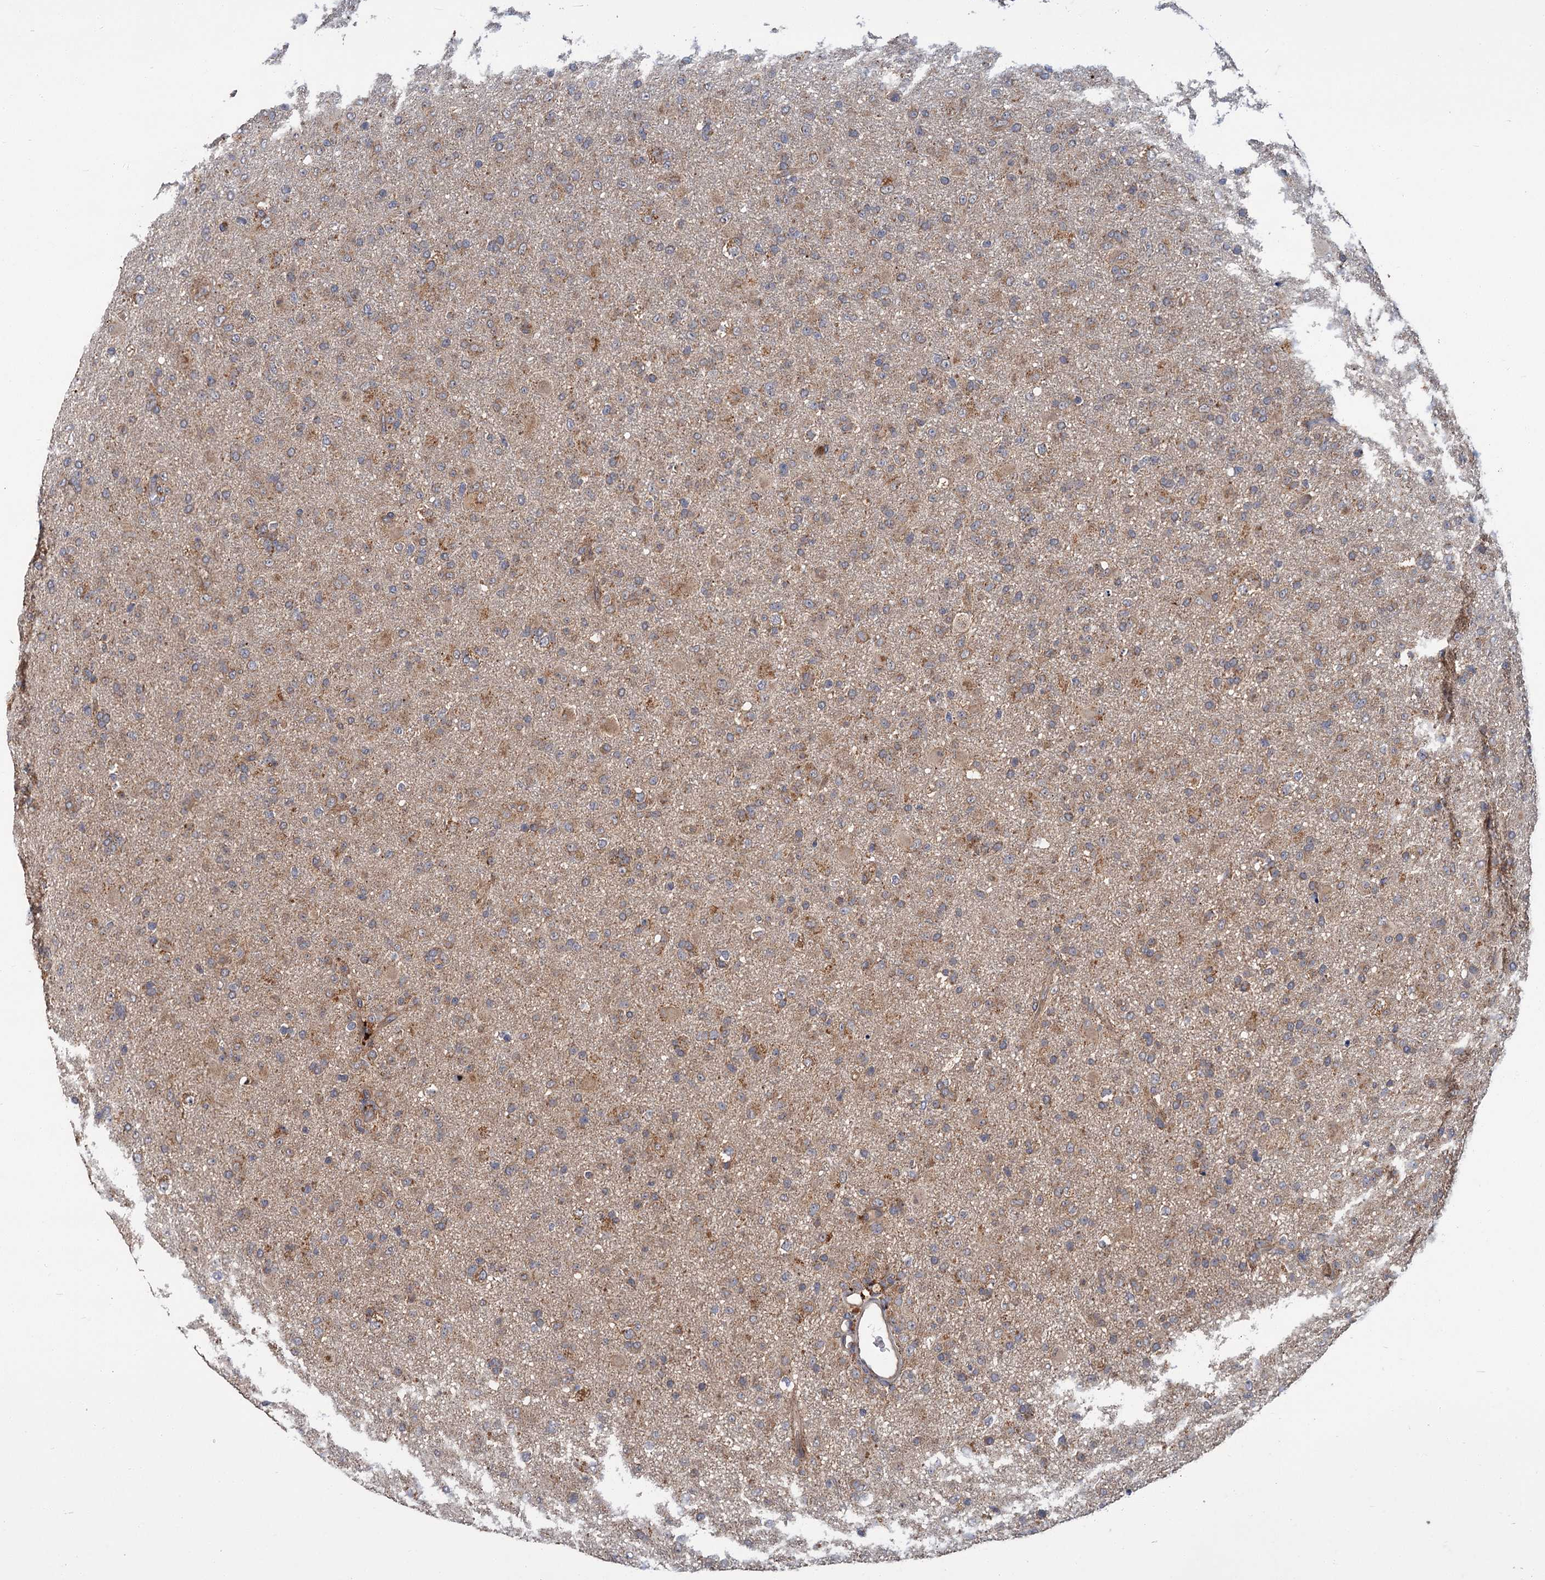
{"staining": {"intensity": "weak", "quantity": ">75%", "location": "cytoplasmic/membranous"}, "tissue": "glioma", "cell_type": "Tumor cells", "image_type": "cancer", "snomed": [{"axis": "morphology", "description": "Glioma, malignant, Low grade"}, {"axis": "topography", "description": "Brain"}], "caption": "Immunohistochemical staining of human malignant glioma (low-grade) reveals low levels of weak cytoplasmic/membranous protein expression in about >75% of tumor cells. The protein of interest is shown in brown color, while the nuclei are stained blue.", "gene": "DYNC2H1", "patient": {"sex": "male", "age": 65}}